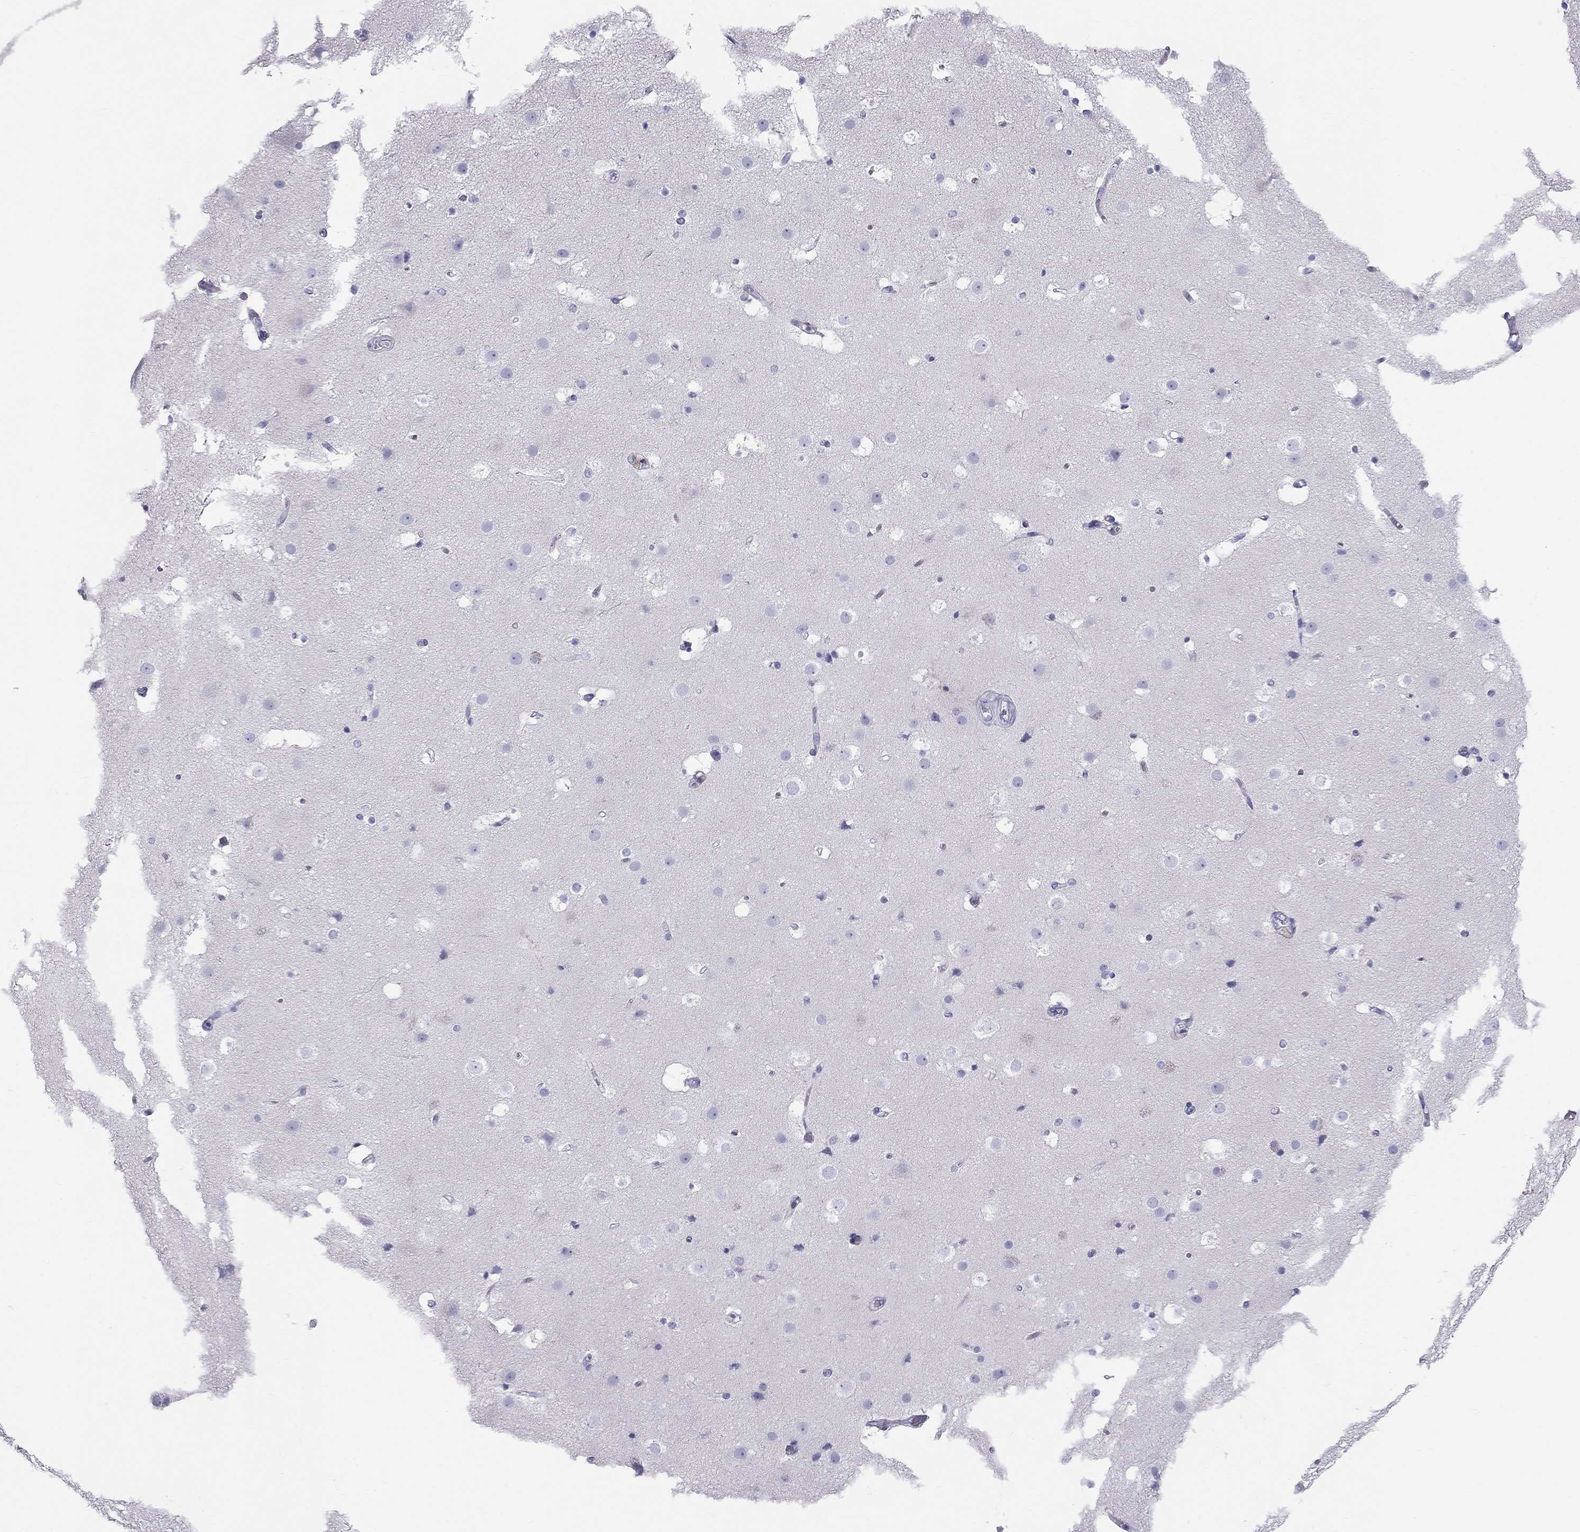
{"staining": {"intensity": "negative", "quantity": "none", "location": "none"}, "tissue": "cerebral cortex", "cell_type": "Endothelial cells", "image_type": "normal", "snomed": [{"axis": "morphology", "description": "Normal tissue, NOS"}, {"axis": "topography", "description": "Cerebral cortex"}], "caption": "IHC photomicrograph of unremarkable cerebral cortex: cerebral cortex stained with DAB demonstrates no significant protein positivity in endothelial cells. Nuclei are stained in blue.", "gene": "TRPM3", "patient": {"sex": "female", "age": 52}}